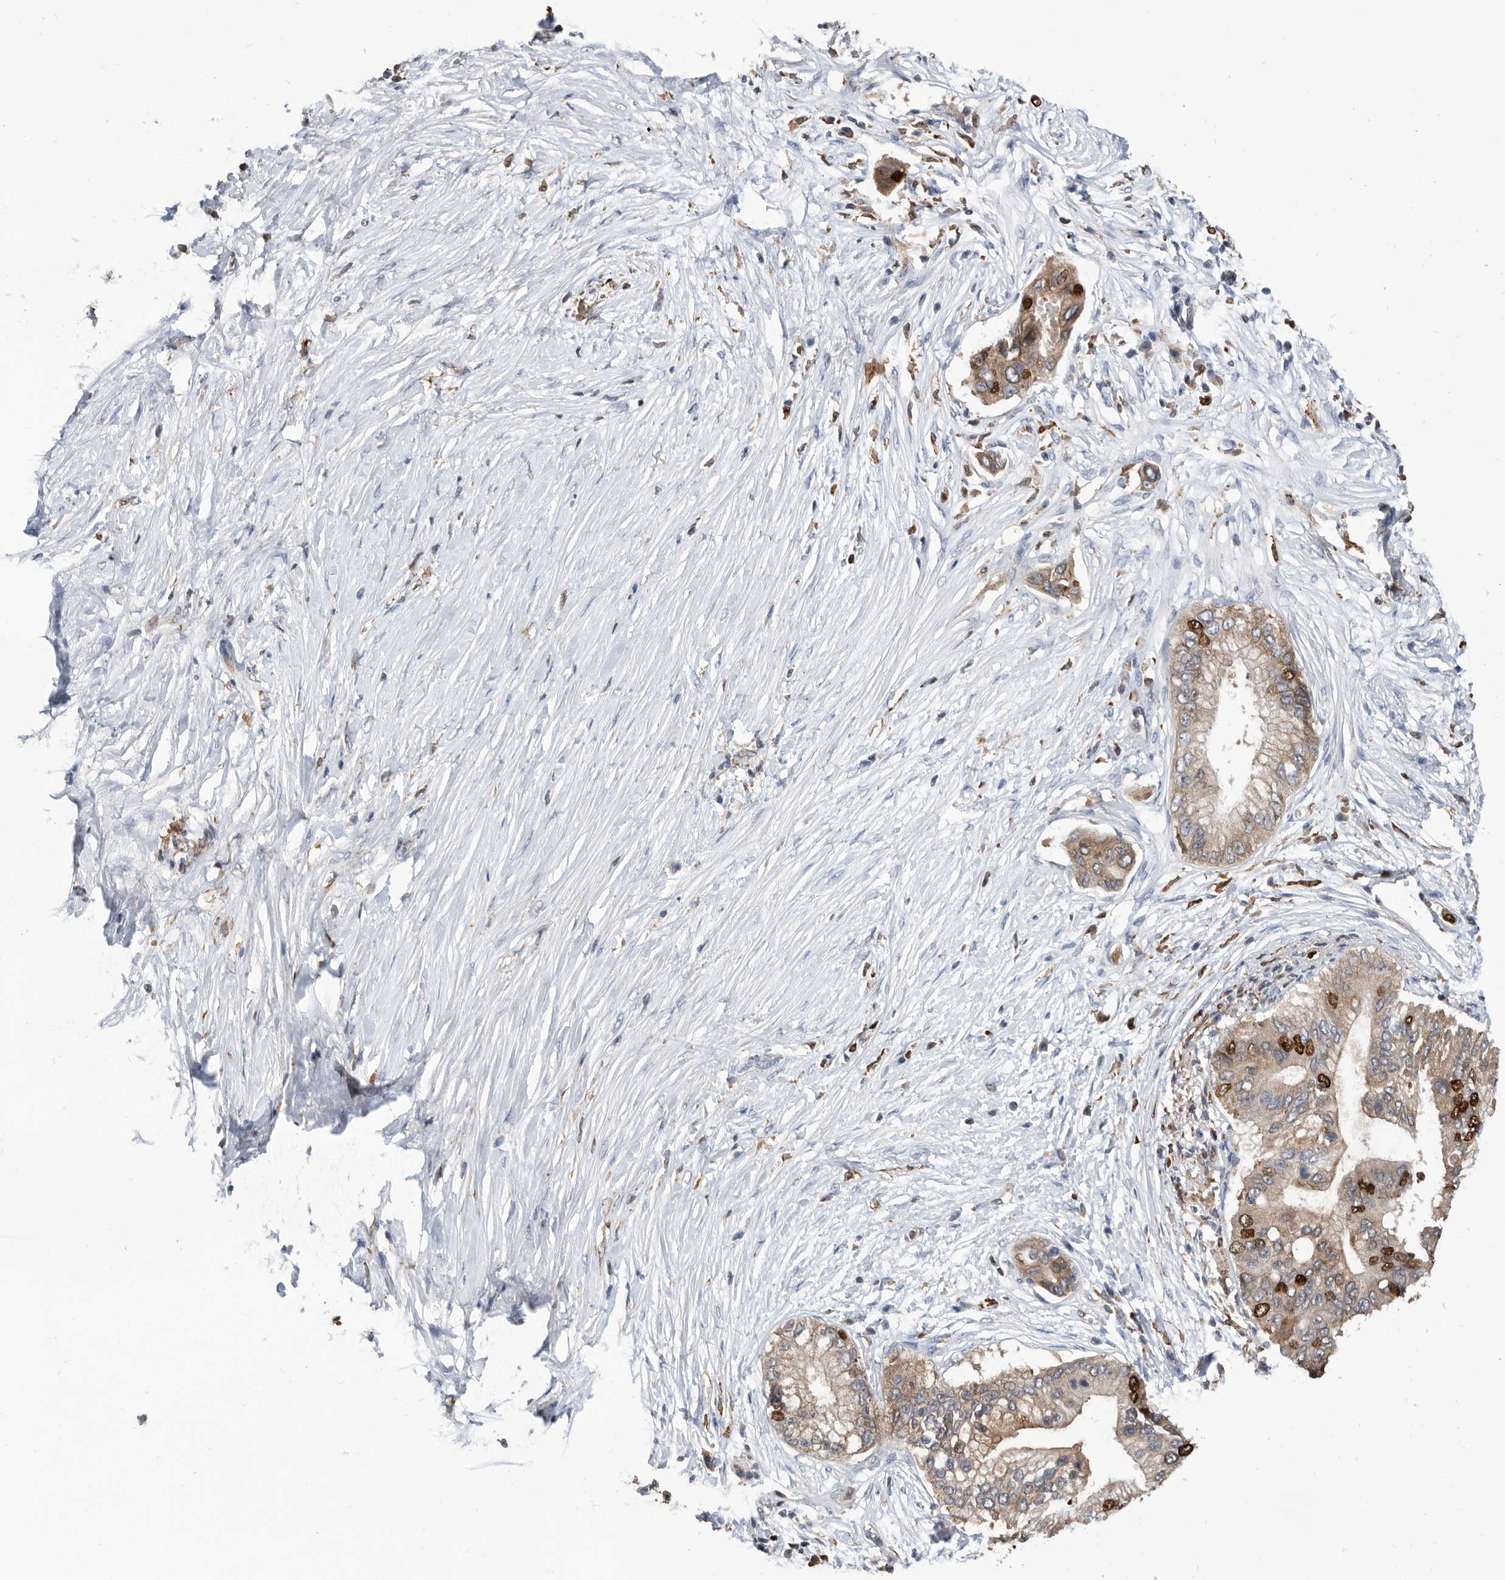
{"staining": {"intensity": "strong", "quantity": "25%-75%", "location": "cytoplasmic/membranous,nuclear"}, "tissue": "pancreatic cancer", "cell_type": "Tumor cells", "image_type": "cancer", "snomed": [{"axis": "morphology", "description": "Normal tissue, NOS"}, {"axis": "morphology", "description": "Adenocarcinoma, NOS"}, {"axis": "topography", "description": "Pancreas"}, {"axis": "topography", "description": "Peripheral nerve tissue"}], "caption": "Immunohistochemical staining of human pancreatic adenocarcinoma displays high levels of strong cytoplasmic/membranous and nuclear protein staining in approximately 25%-75% of tumor cells.", "gene": "ATAD2", "patient": {"sex": "male", "age": 59}}